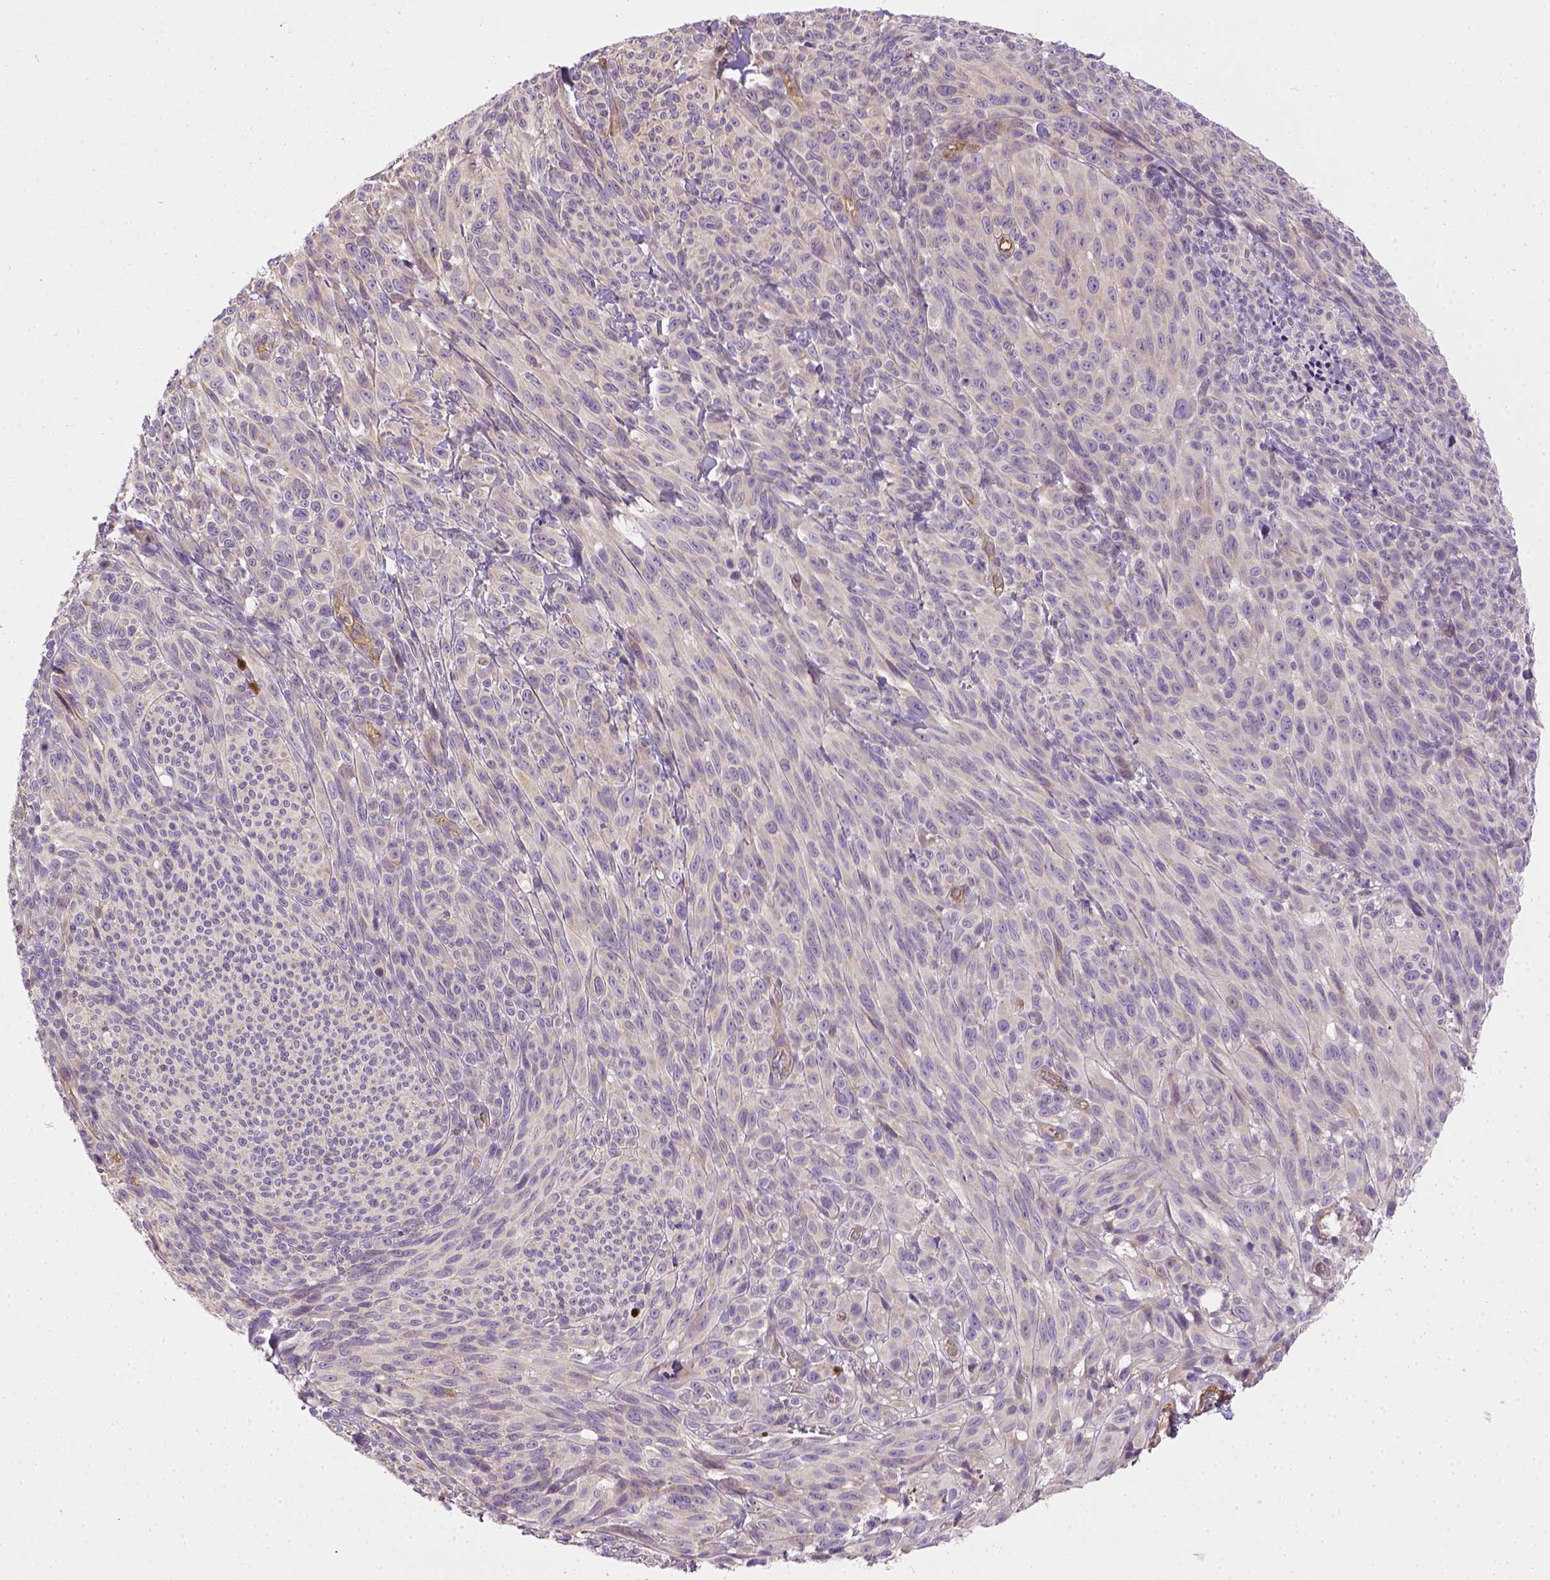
{"staining": {"intensity": "negative", "quantity": "none", "location": "none"}, "tissue": "melanoma", "cell_type": "Tumor cells", "image_type": "cancer", "snomed": [{"axis": "morphology", "description": "Malignant melanoma, NOS"}, {"axis": "topography", "description": "Skin"}], "caption": "Malignant melanoma was stained to show a protein in brown. There is no significant positivity in tumor cells.", "gene": "ENG", "patient": {"sex": "male", "age": 83}}